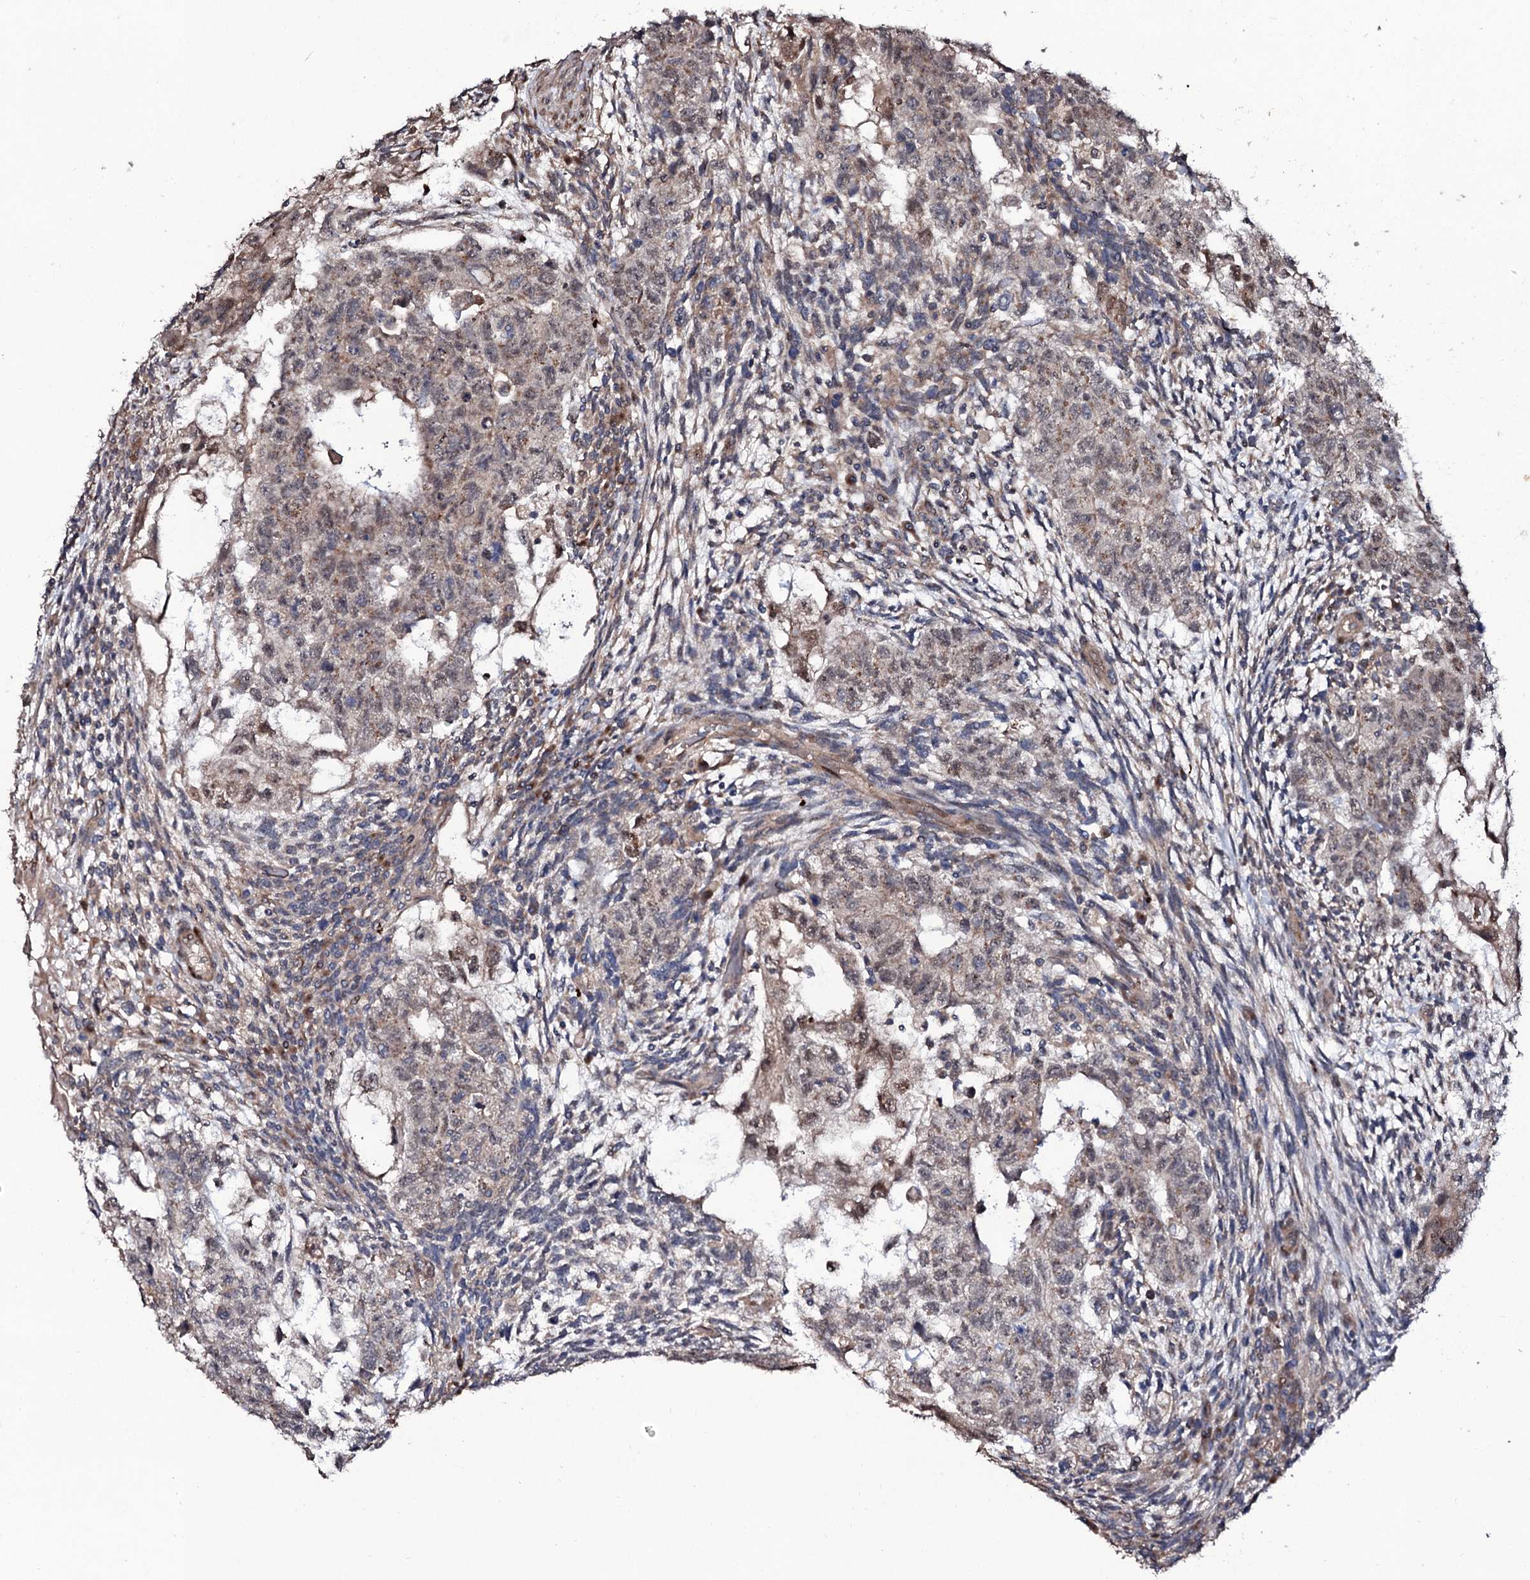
{"staining": {"intensity": "moderate", "quantity": "25%-75%", "location": "nuclear"}, "tissue": "testis cancer", "cell_type": "Tumor cells", "image_type": "cancer", "snomed": [{"axis": "morphology", "description": "Normal tissue, NOS"}, {"axis": "morphology", "description": "Carcinoma, Embryonal, NOS"}, {"axis": "topography", "description": "Testis"}], "caption": "Brown immunohistochemical staining in human testis cancer (embryonal carcinoma) reveals moderate nuclear positivity in about 25%-75% of tumor cells. (Brightfield microscopy of DAB IHC at high magnification).", "gene": "COG6", "patient": {"sex": "male", "age": 36}}